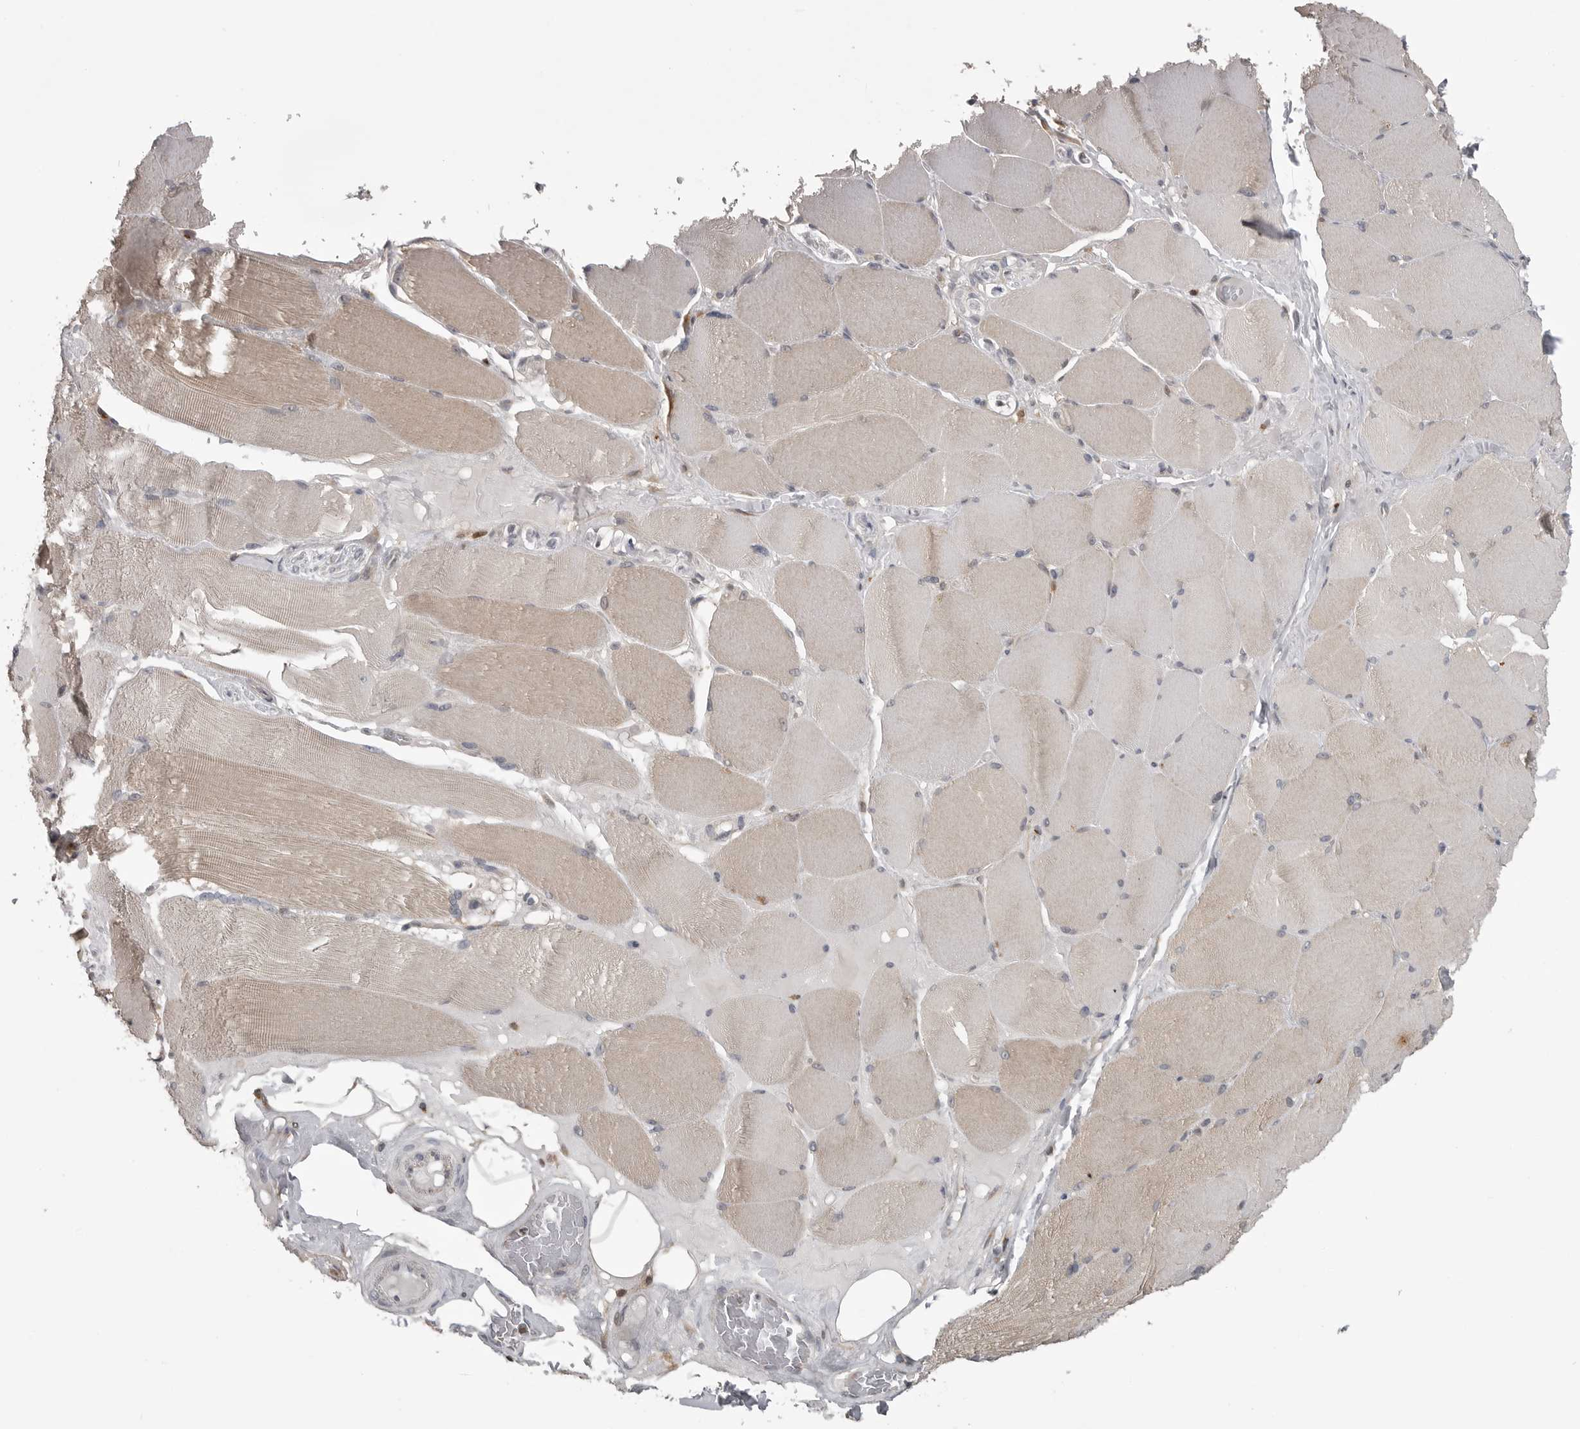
{"staining": {"intensity": "weak", "quantity": "25%-75%", "location": "cytoplasmic/membranous"}, "tissue": "skeletal muscle", "cell_type": "Myocytes", "image_type": "normal", "snomed": [{"axis": "morphology", "description": "Normal tissue, NOS"}, {"axis": "topography", "description": "Skin"}, {"axis": "topography", "description": "Skeletal muscle"}], "caption": "Brown immunohistochemical staining in unremarkable skeletal muscle shows weak cytoplasmic/membranous staining in approximately 25%-75% of myocytes. (DAB IHC, brown staining for protein, blue staining for nuclei).", "gene": "MAPK13", "patient": {"sex": "male", "age": 83}}